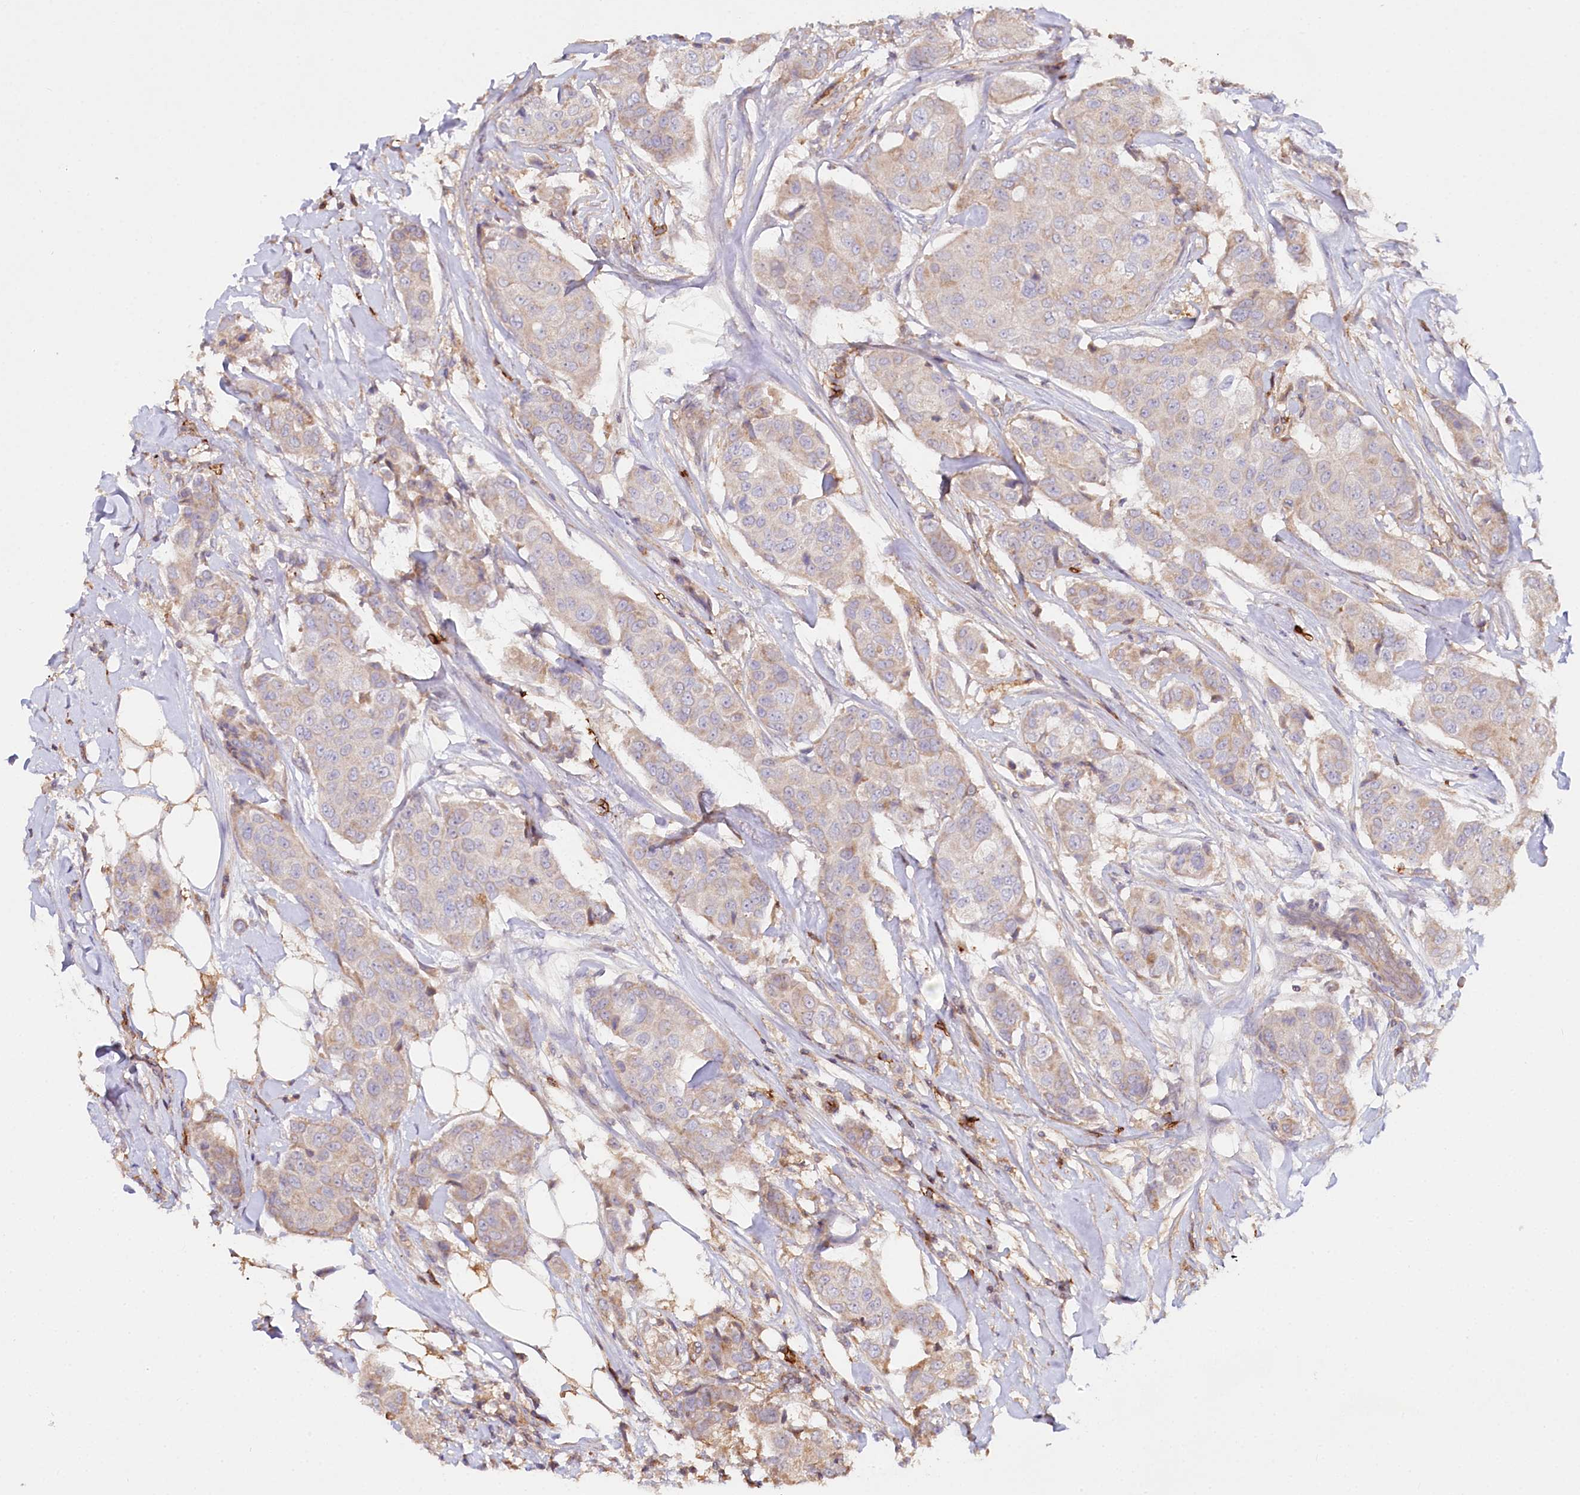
{"staining": {"intensity": "weak", "quantity": "25%-75%", "location": "cytoplasmic/membranous"}, "tissue": "breast cancer", "cell_type": "Tumor cells", "image_type": "cancer", "snomed": [{"axis": "morphology", "description": "Duct carcinoma"}, {"axis": "topography", "description": "Breast"}], "caption": "Breast cancer (invasive ductal carcinoma) tissue shows weak cytoplasmic/membranous staining in approximately 25%-75% of tumor cells The staining was performed using DAB to visualize the protein expression in brown, while the nuclei were stained in blue with hematoxylin (Magnification: 20x).", "gene": "RBP5", "patient": {"sex": "female", "age": 80}}